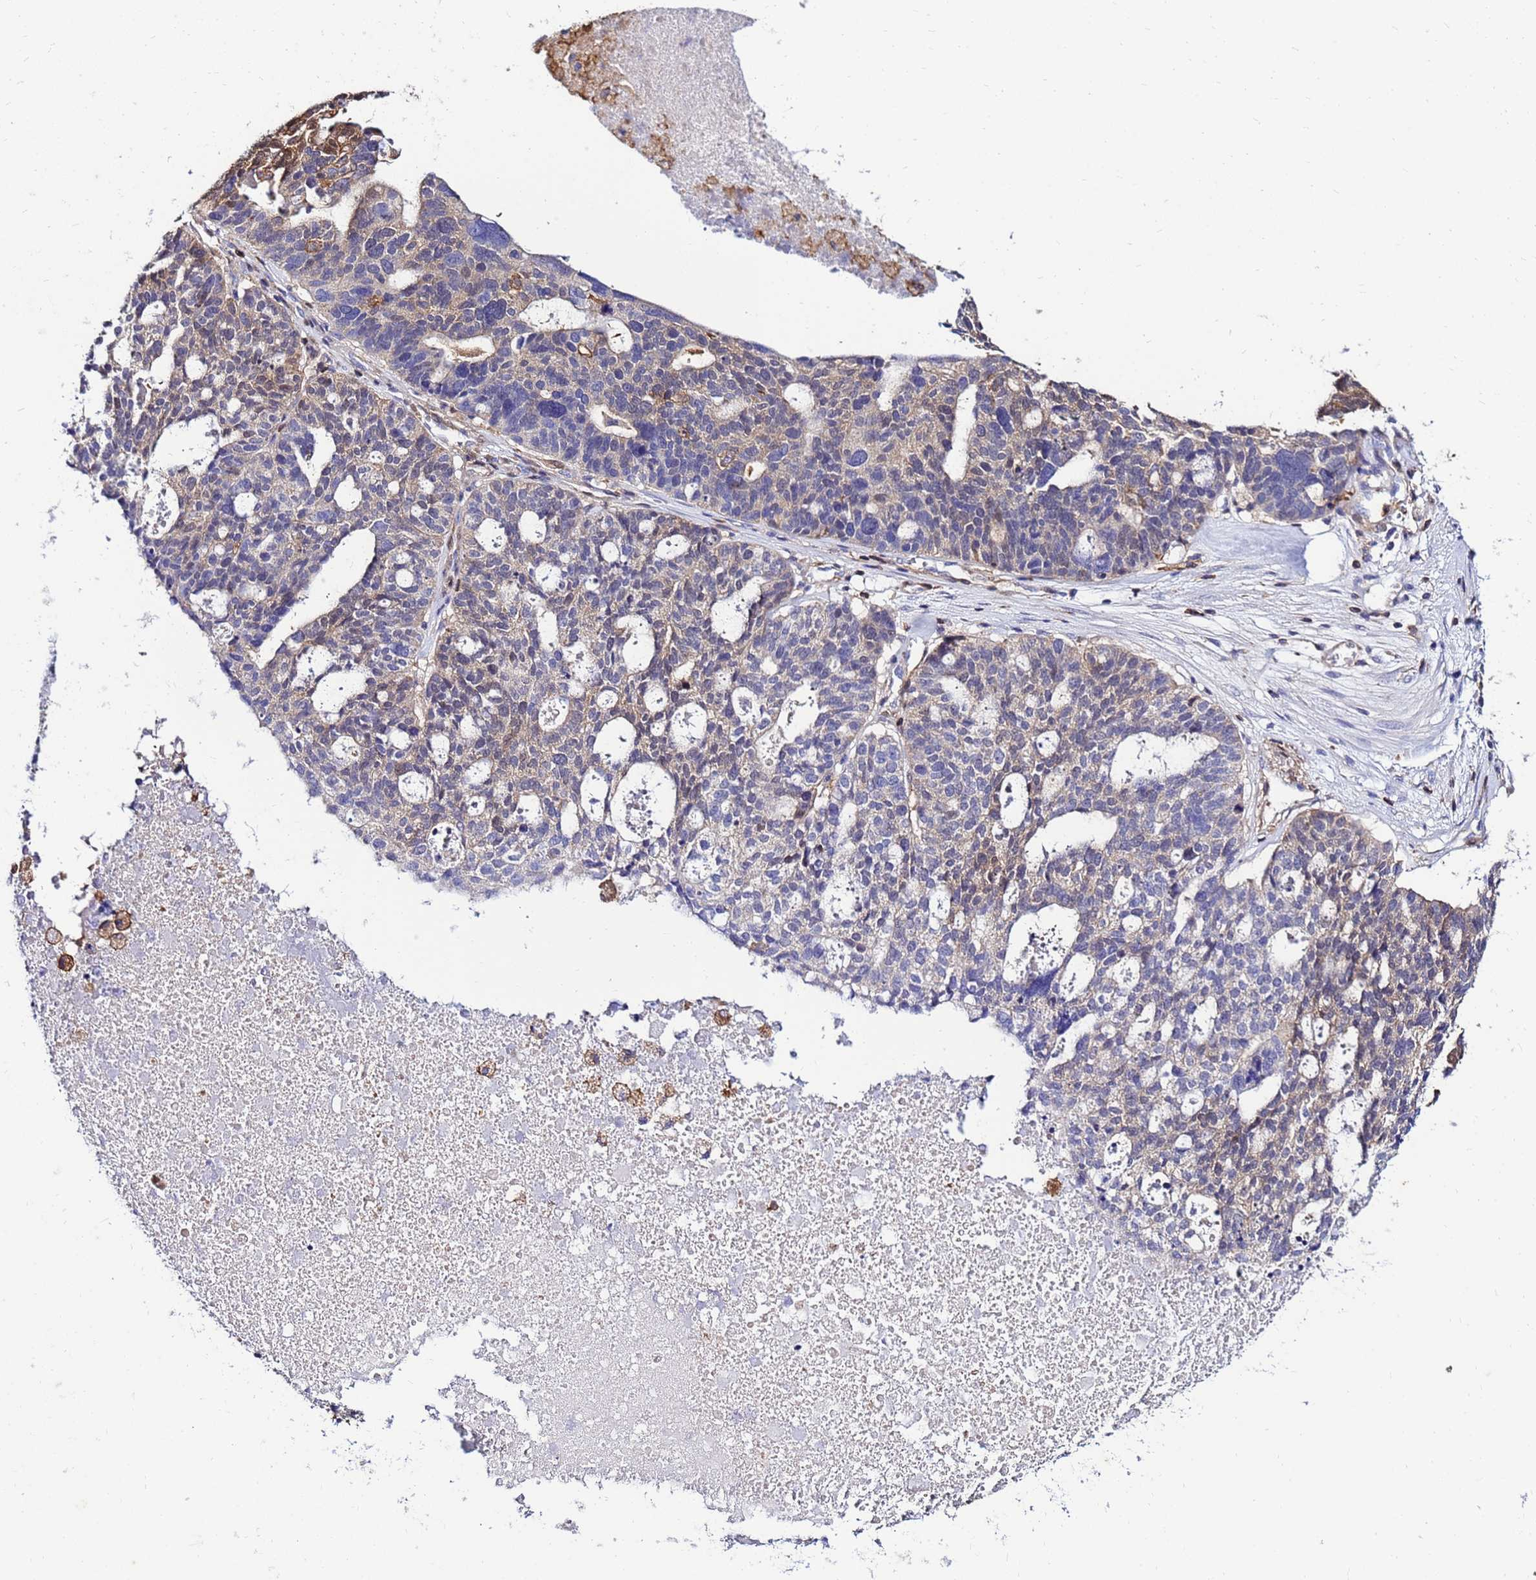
{"staining": {"intensity": "moderate", "quantity": "<25%", "location": "cytoplasmic/membranous,nuclear"}, "tissue": "ovarian cancer", "cell_type": "Tumor cells", "image_type": "cancer", "snomed": [{"axis": "morphology", "description": "Cystadenocarcinoma, serous, NOS"}, {"axis": "topography", "description": "Ovary"}], "caption": "IHC photomicrograph of neoplastic tissue: ovarian cancer stained using immunohistochemistry (IHC) demonstrates low levels of moderate protein expression localized specifically in the cytoplasmic/membranous and nuclear of tumor cells, appearing as a cytoplasmic/membranous and nuclear brown color.", "gene": "DBNDD2", "patient": {"sex": "female", "age": 59}}